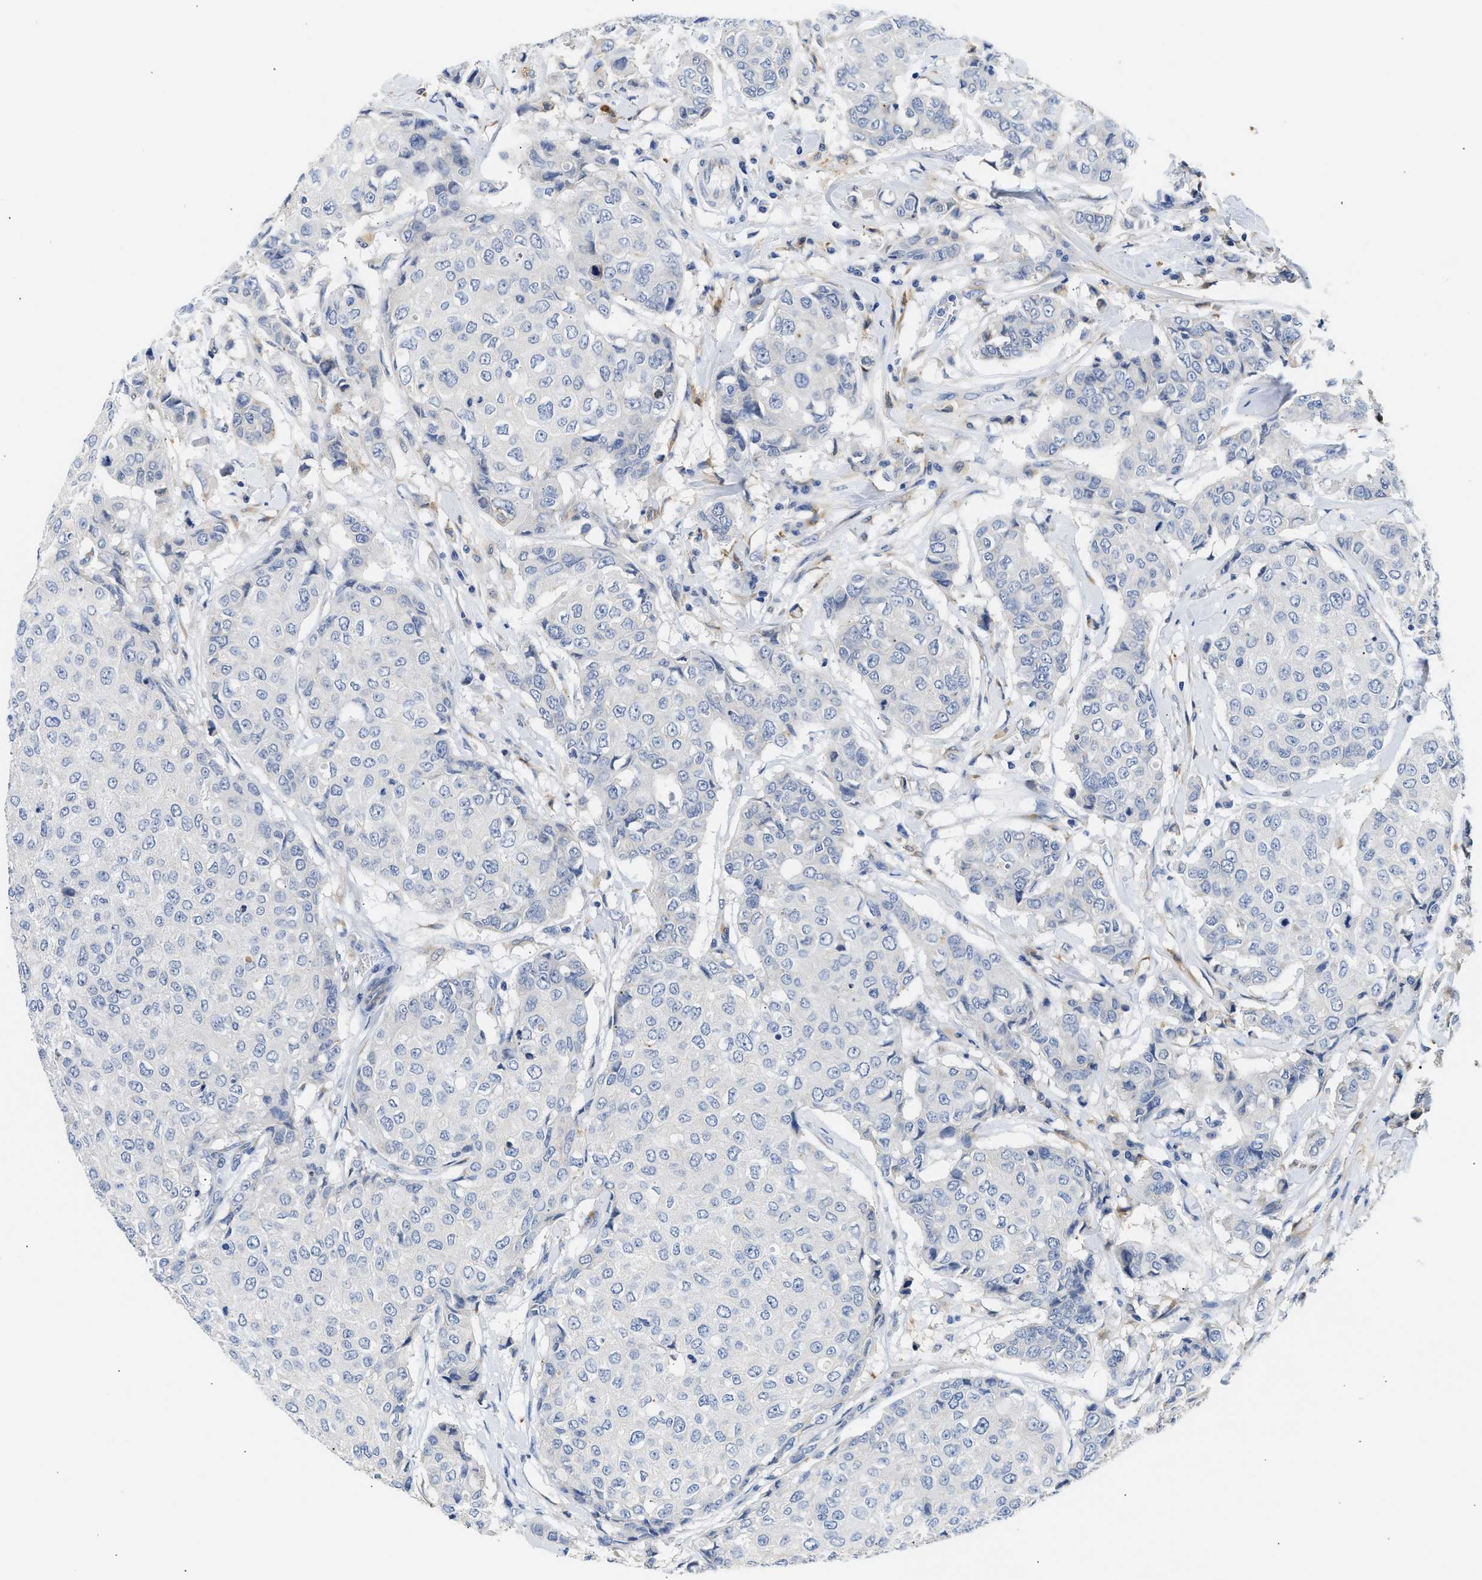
{"staining": {"intensity": "negative", "quantity": "none", "location": "none"}, "tissue": "breast cancer", "cell_type": "Tumor cells", "image_type": "cancer", "snomed": [{"axis": "morphology", "description": "Duct carcinoma"}, {"axis": "topography", "description": "Breast"}], "caption": "A high-resolution image shows immunohistochemistry staining of breast cancer, which shows no significant positivity in tumor cells.", "gene": "PPM1L", "patient": {"sex": "female", "age": 27}}